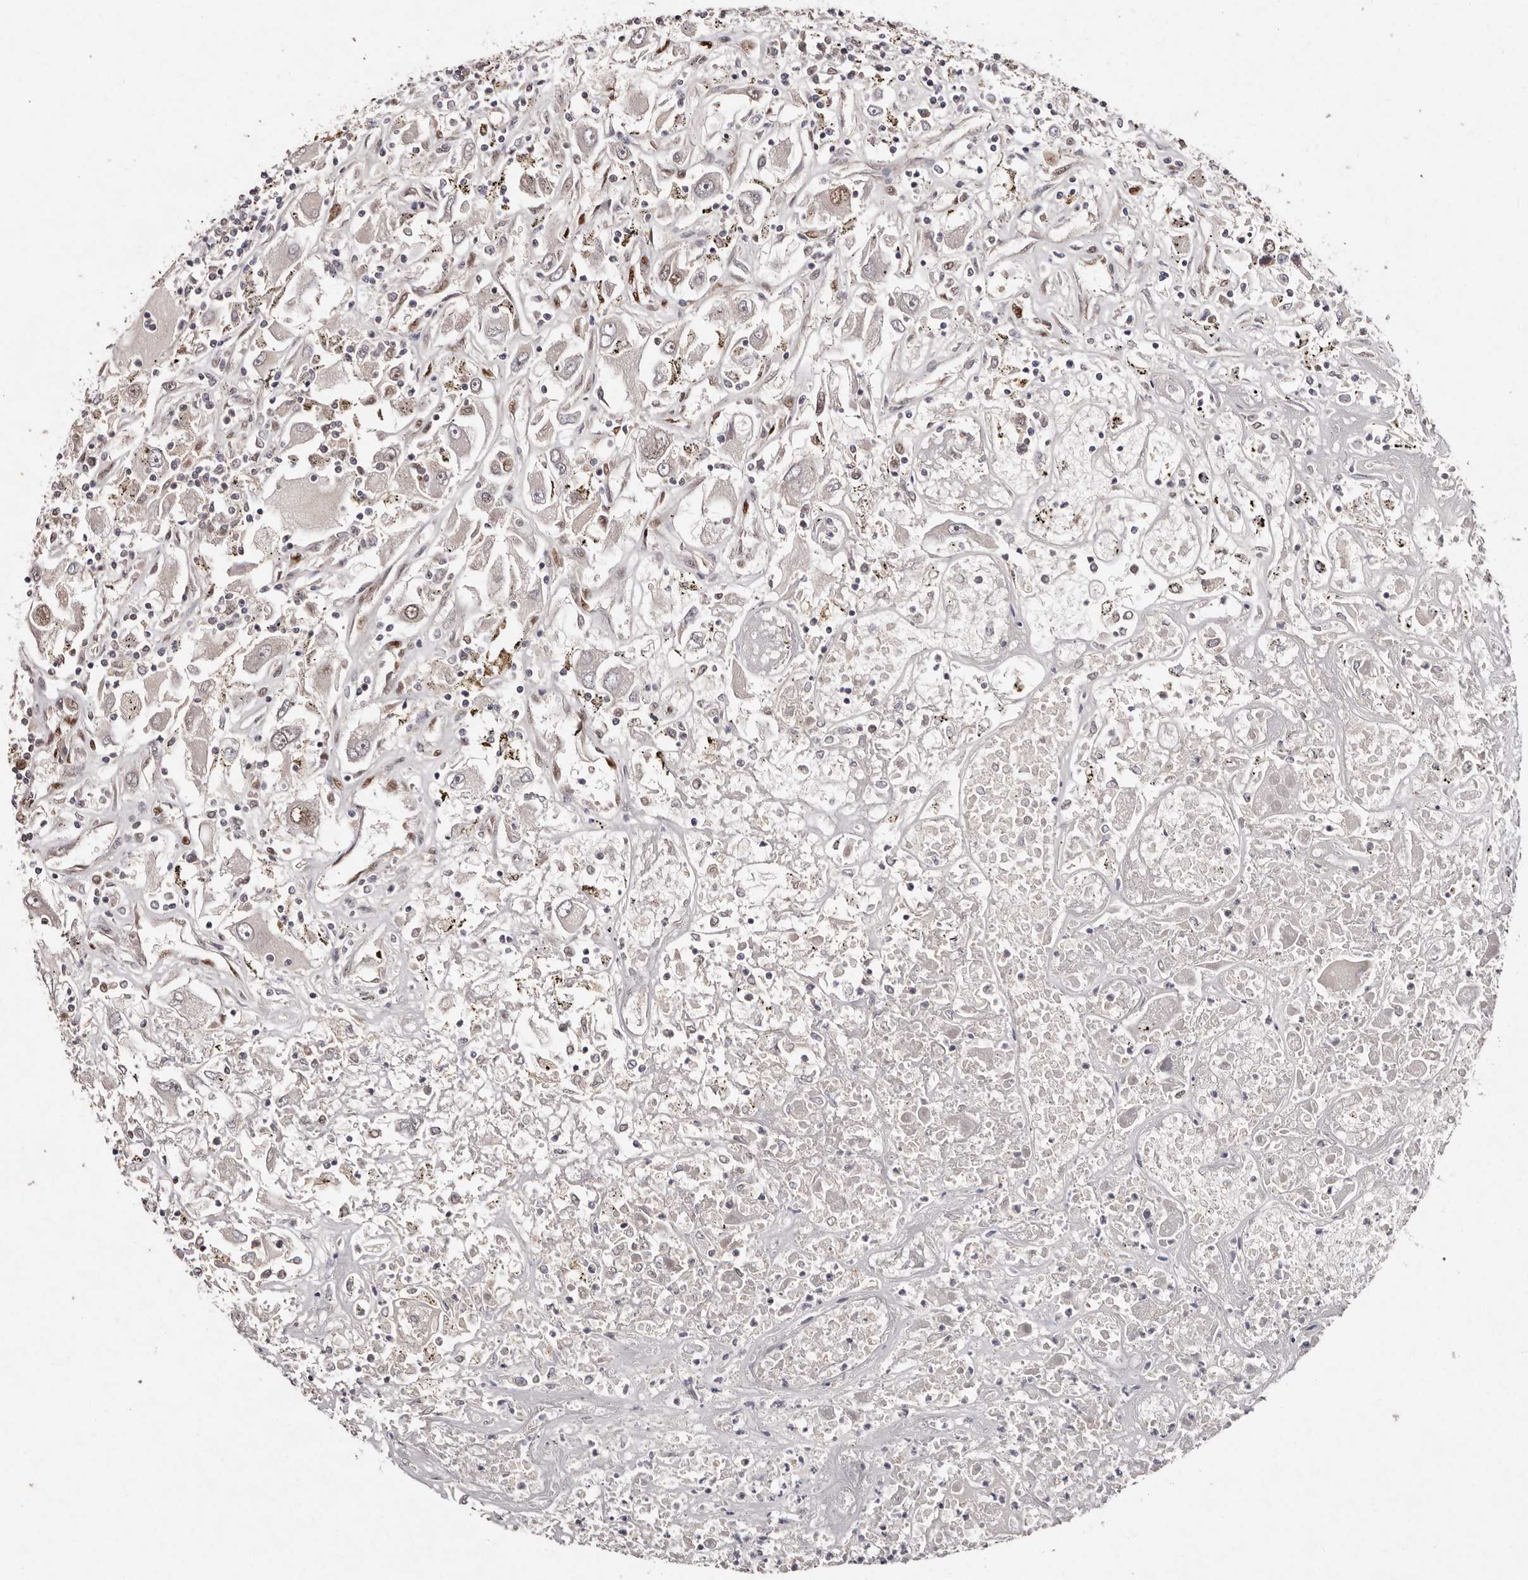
{"staining": {"intensity": "weak", "quantity": "<25%", "location": "nuclear"}, "tissue": "renal cancer", "cell_type": "Tumor cells", "image_type": "cancer", "snomed": [{"axis": "morphology", "description": "Adenocarcinoma, NOS"}, {"axis": "topography", "description": "Kidney"}], "caption": "Tumor cells show no significant positivity in renal adenocarcinoma.", "gene": "KLF7", "patient": {"sex": "female", "age": 52}}